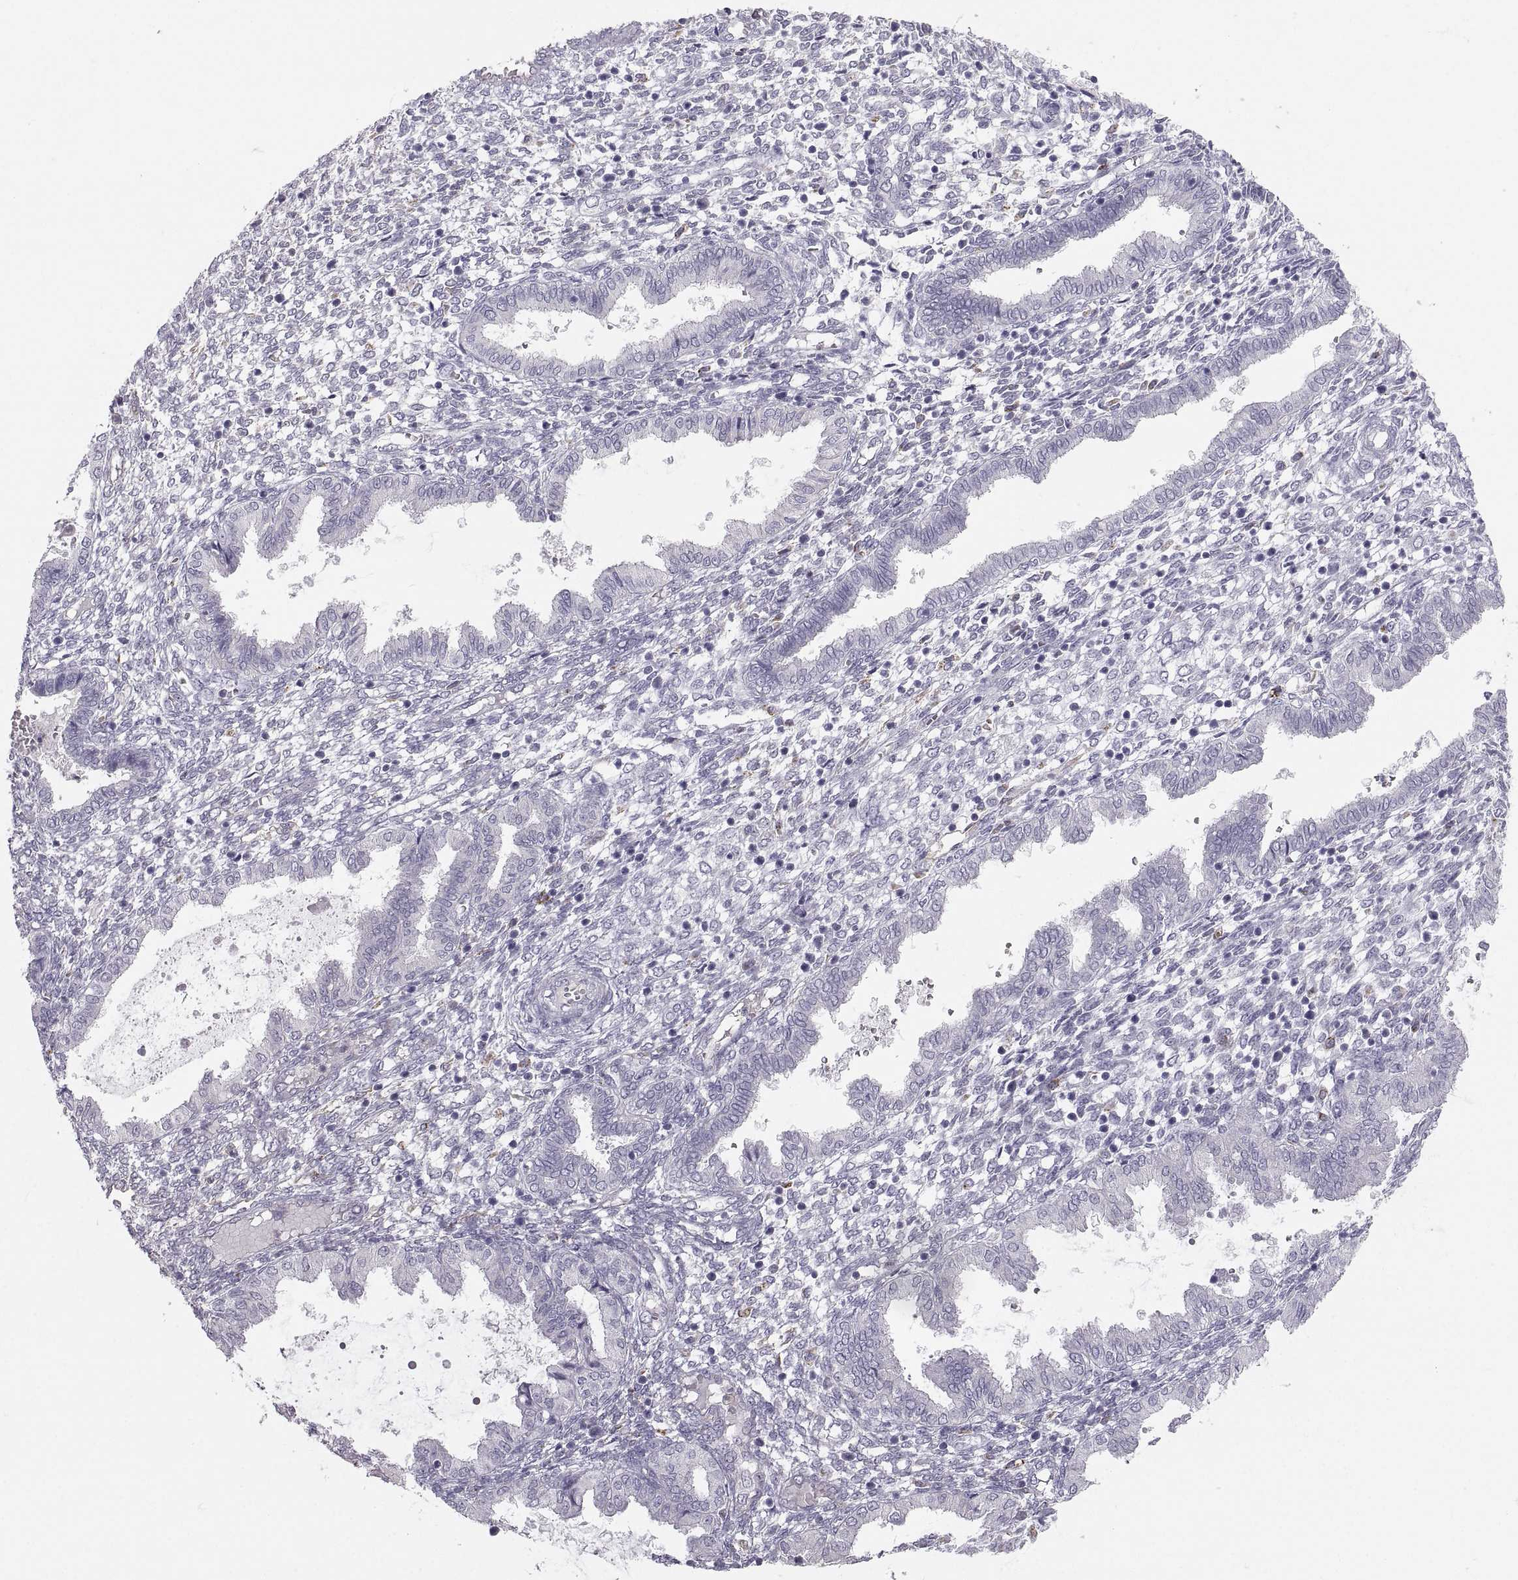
{"staining": {"intensity": "negative", "quantity": "none", "location": "none"}, "tissue": "endometrium", "cell_type": "Cells in endometrial stroma", "image_type": "normal", "snomed": [{"axis": "morphology", "description": "Normal tissue, NOS"}, {"axis": "topography", "description": "Endometrium"}], "caption": "High magnification brightfield microscopy of benign endometrium stained with DAB (brown) and counterstained with hematoxylin (blue): cells in endometrial stroma show no significant positivity. The staining was performed using DAB (3,3'-diaminobenzidine) to visualize the protein expression in brown, while the nuclei were stained in blue with hematoxylin (Magnification: 20x).", "gene": "PGM5", "patient": {"sex": "female", "age": 43}}